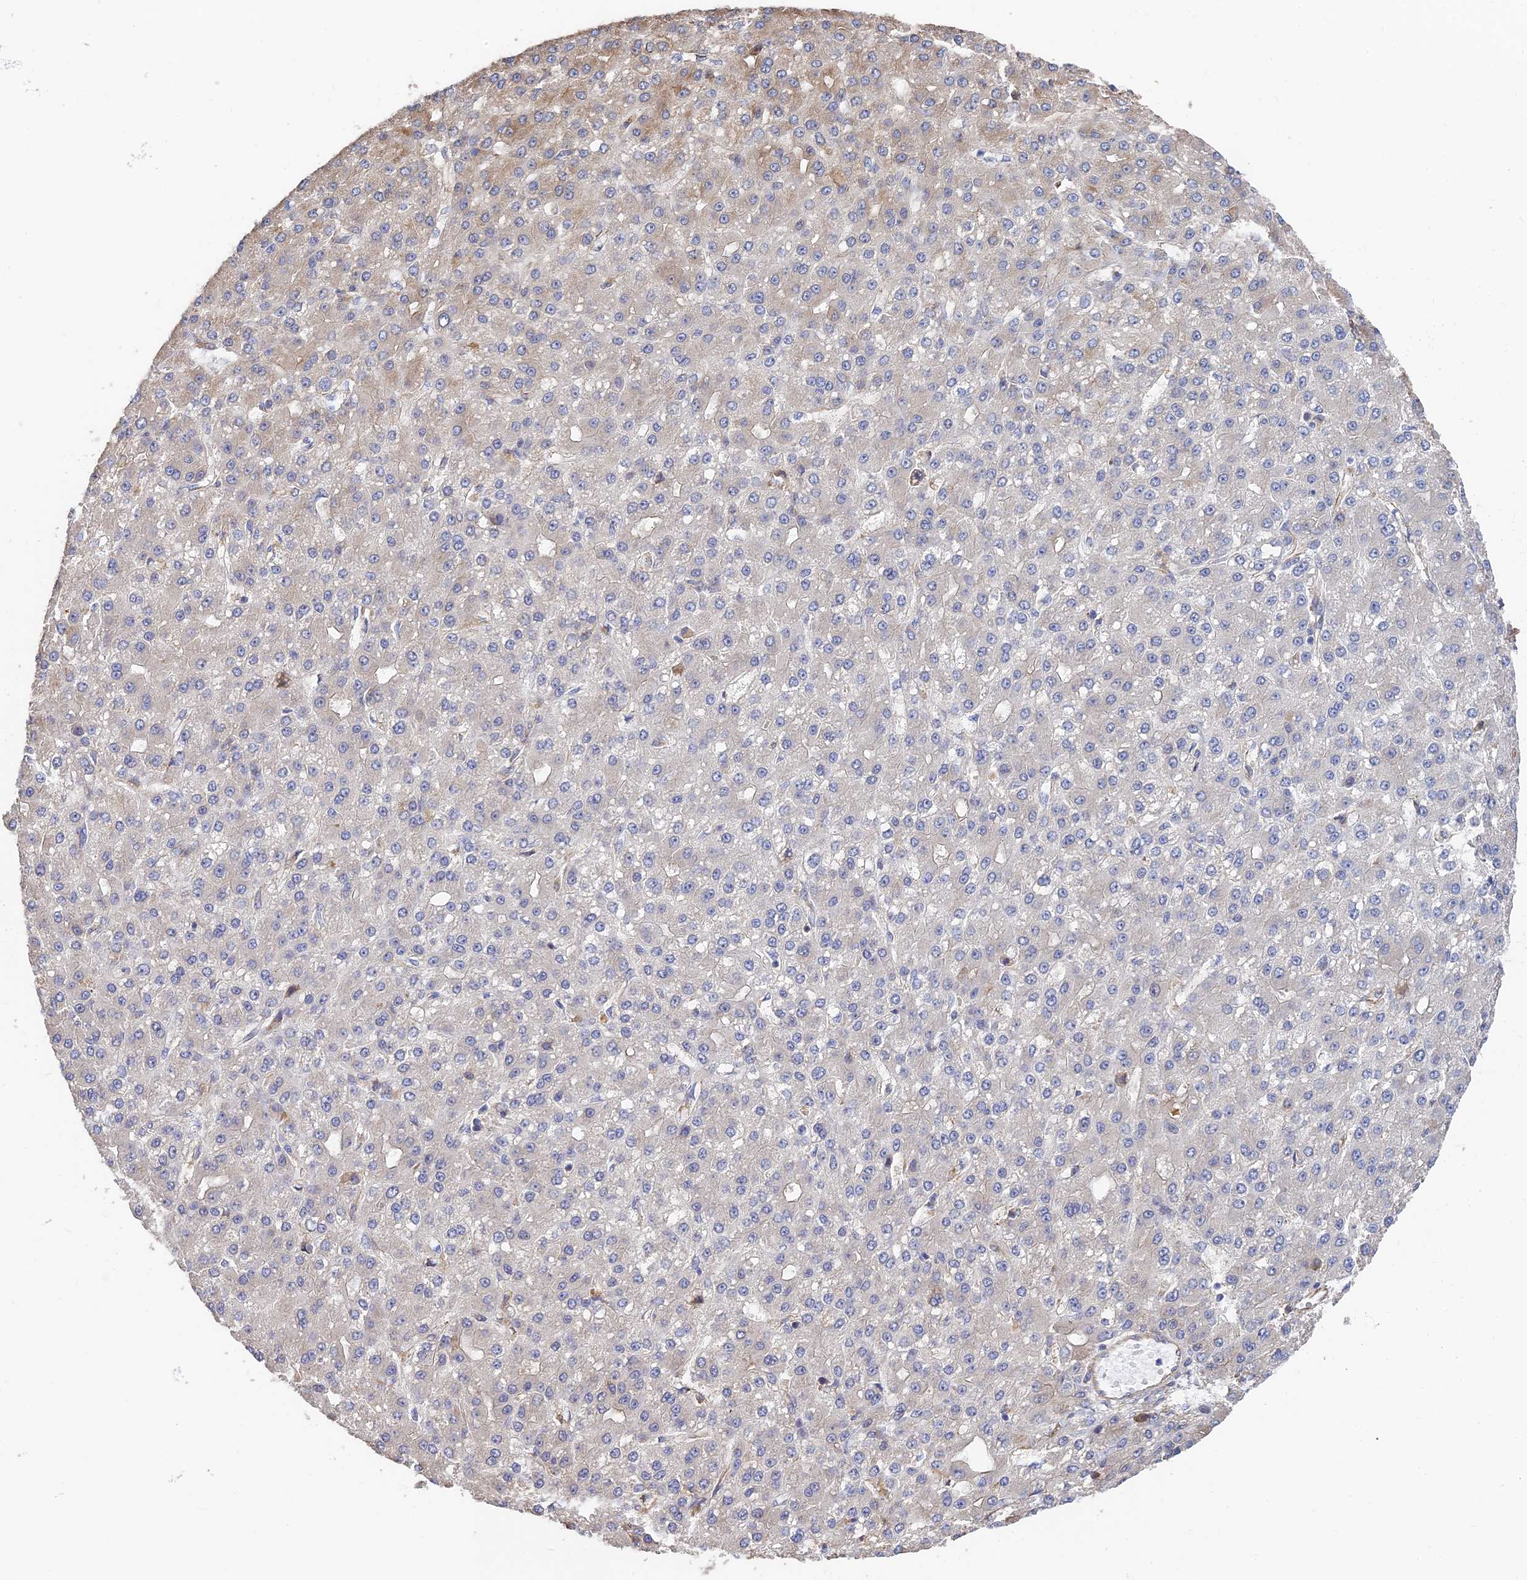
{"staining": {"intensity": "weak", "quantity": "25%-75%", "location": "cytoplasmic/membranous"}, "tissue": "liver cancer", "cell_type": "Tumor cells", "image_type": "cancer", "snomed": [{"axis": "morphology", "description": "Carcinoma, Hepatocellular, NOS"}, {"axis": "topography", "description": "Liver"}], "caption": "About 25%-75% of tumor cells in liver cancer (hepatocellular carcinoma) exhibit weak cytoplasmic/membranous protein staining as visualized by brown immunohistochemical staining.", "gene": "WBP11", "patient": {"sex": "male", "age": 67}}